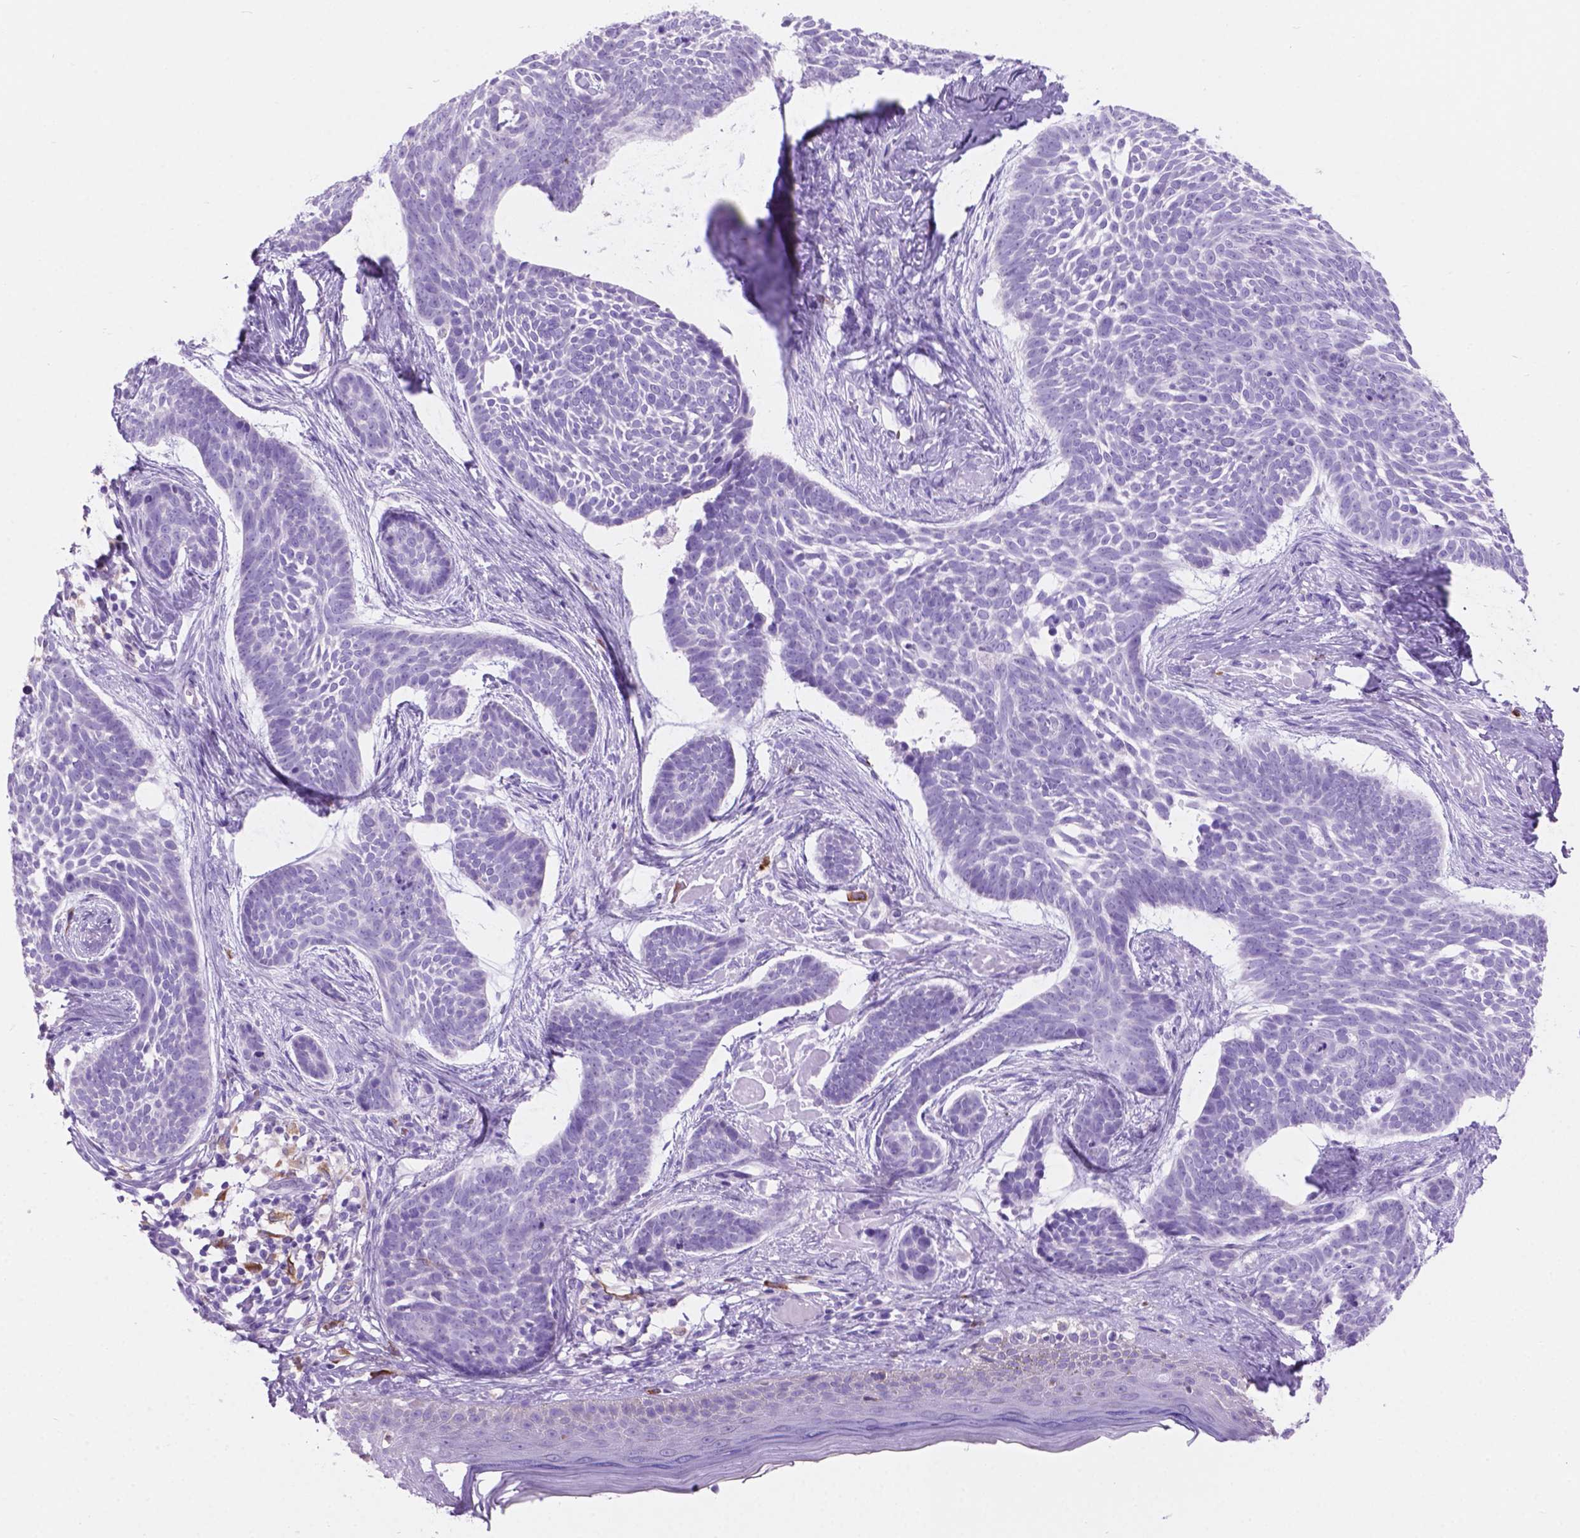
{"staining": {"intensity": "negative", "quantity": "none", "location": "none"}, "tissue": "skin cancer", "cell_type": "Tumor cells", "image_type": "cancer", "snomed": [{"axis": "morphology", "description": "Basal cell carcinoma"}, {"axis": "topography", "description": "Skin"}], "caption": "Immunohistochemistry (IHC) of skin cancer (basal cell carcinoma) reveals no staining in tumor cells.", "gene": "GRIN2B", "patient": {"sex": "male", "age": 85}}